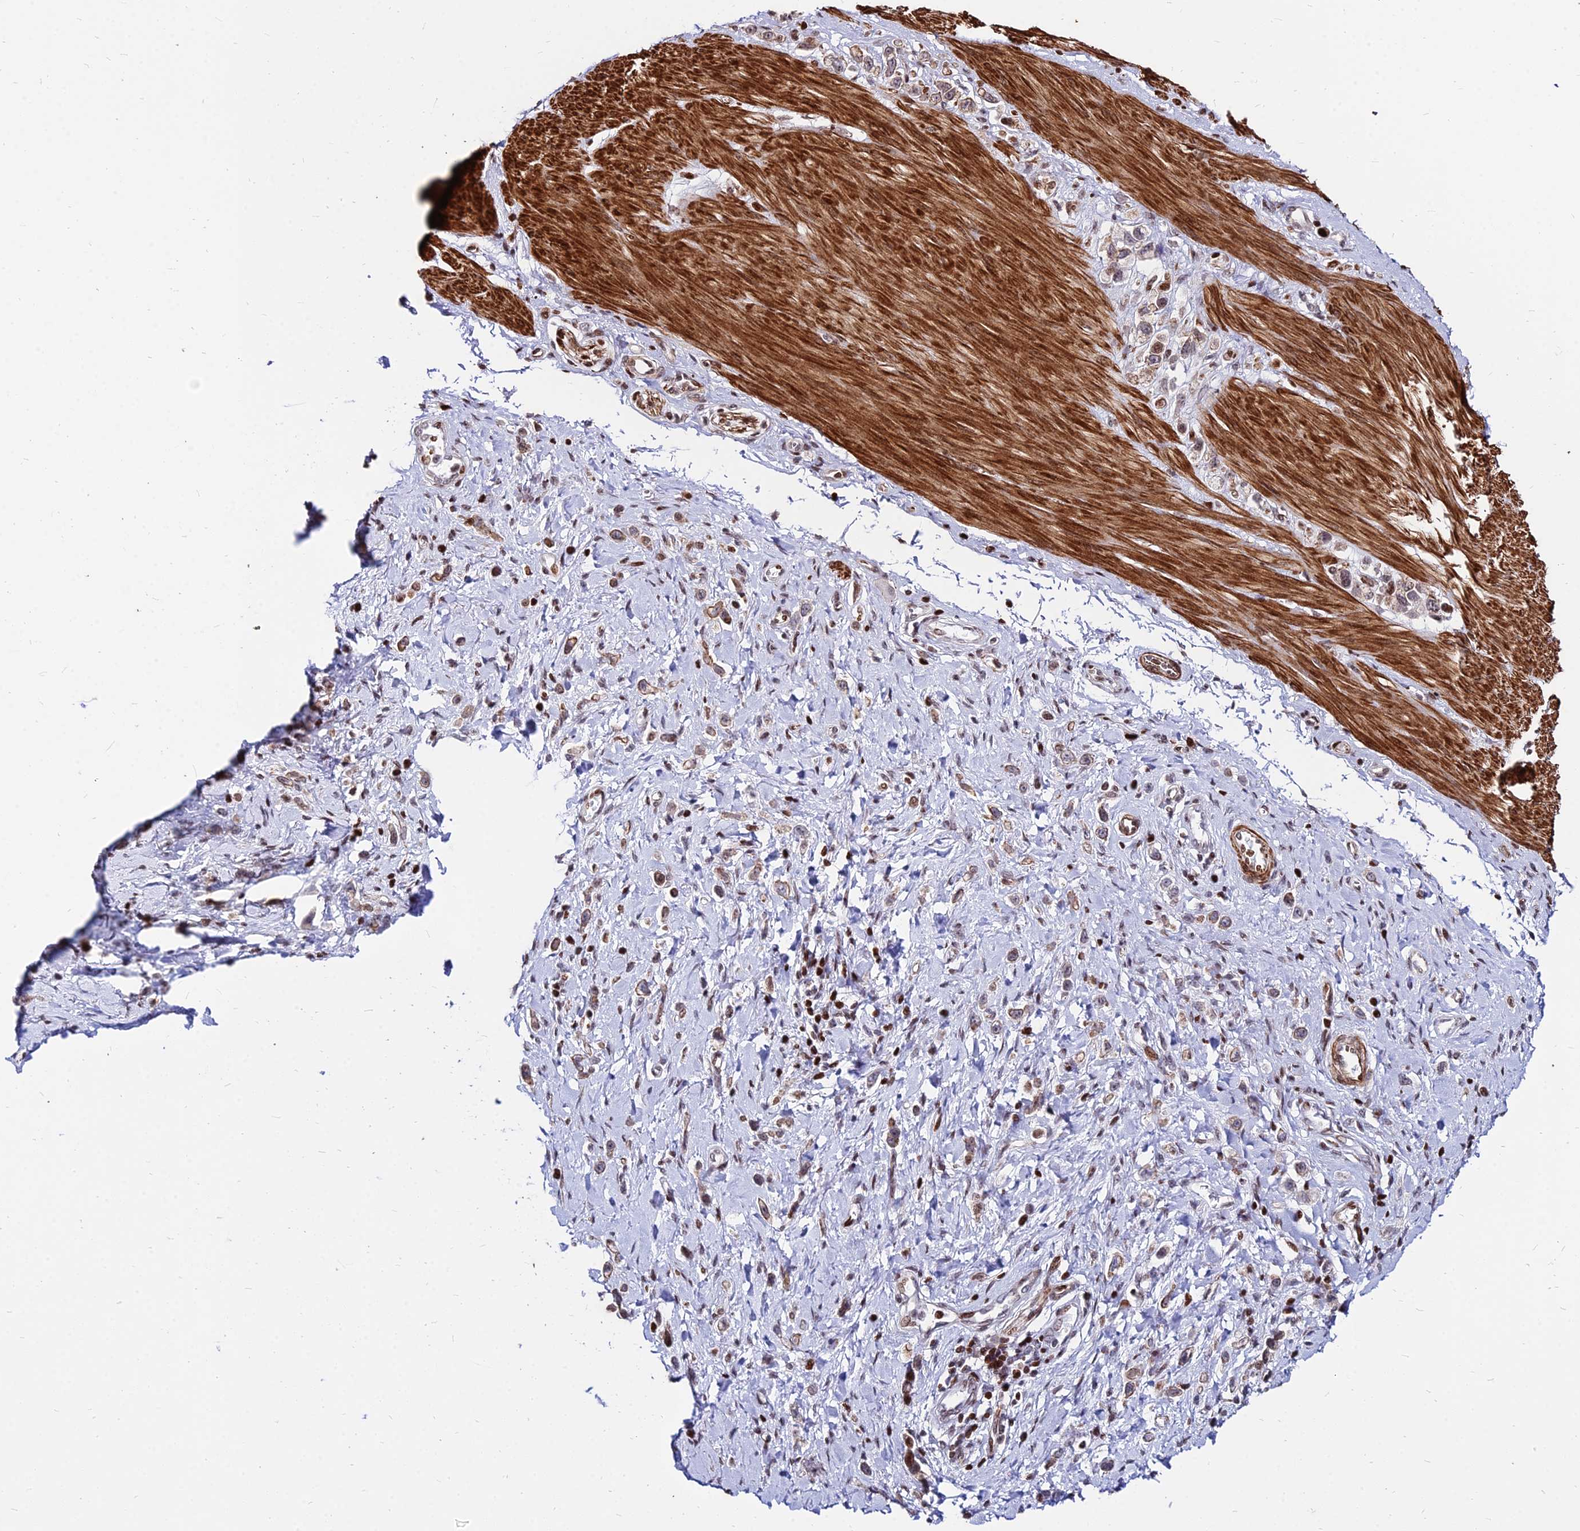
{"staining": {"intensity": "moderate", "quantity": ">75%", "location": "cytoplasmic/membranous,nuclear"}, "tissue": "stomach cancer", "cell_type": "Tumor cells", "image_type": "cancer", "snomed": [{"axis": "morphology", "description": "Adenocarcinoma, NOS"}, {"axis": "topography", "description": "Stomach"}], "caption": "IHC of stomach adenocarcinoma demonstrates medium levels of moderate cytoplasmic/membranous and nuclear expression in about >75% of tumor cells.", "gene": "NYAP2", "patient": {"sex": "female", "age": 65}}